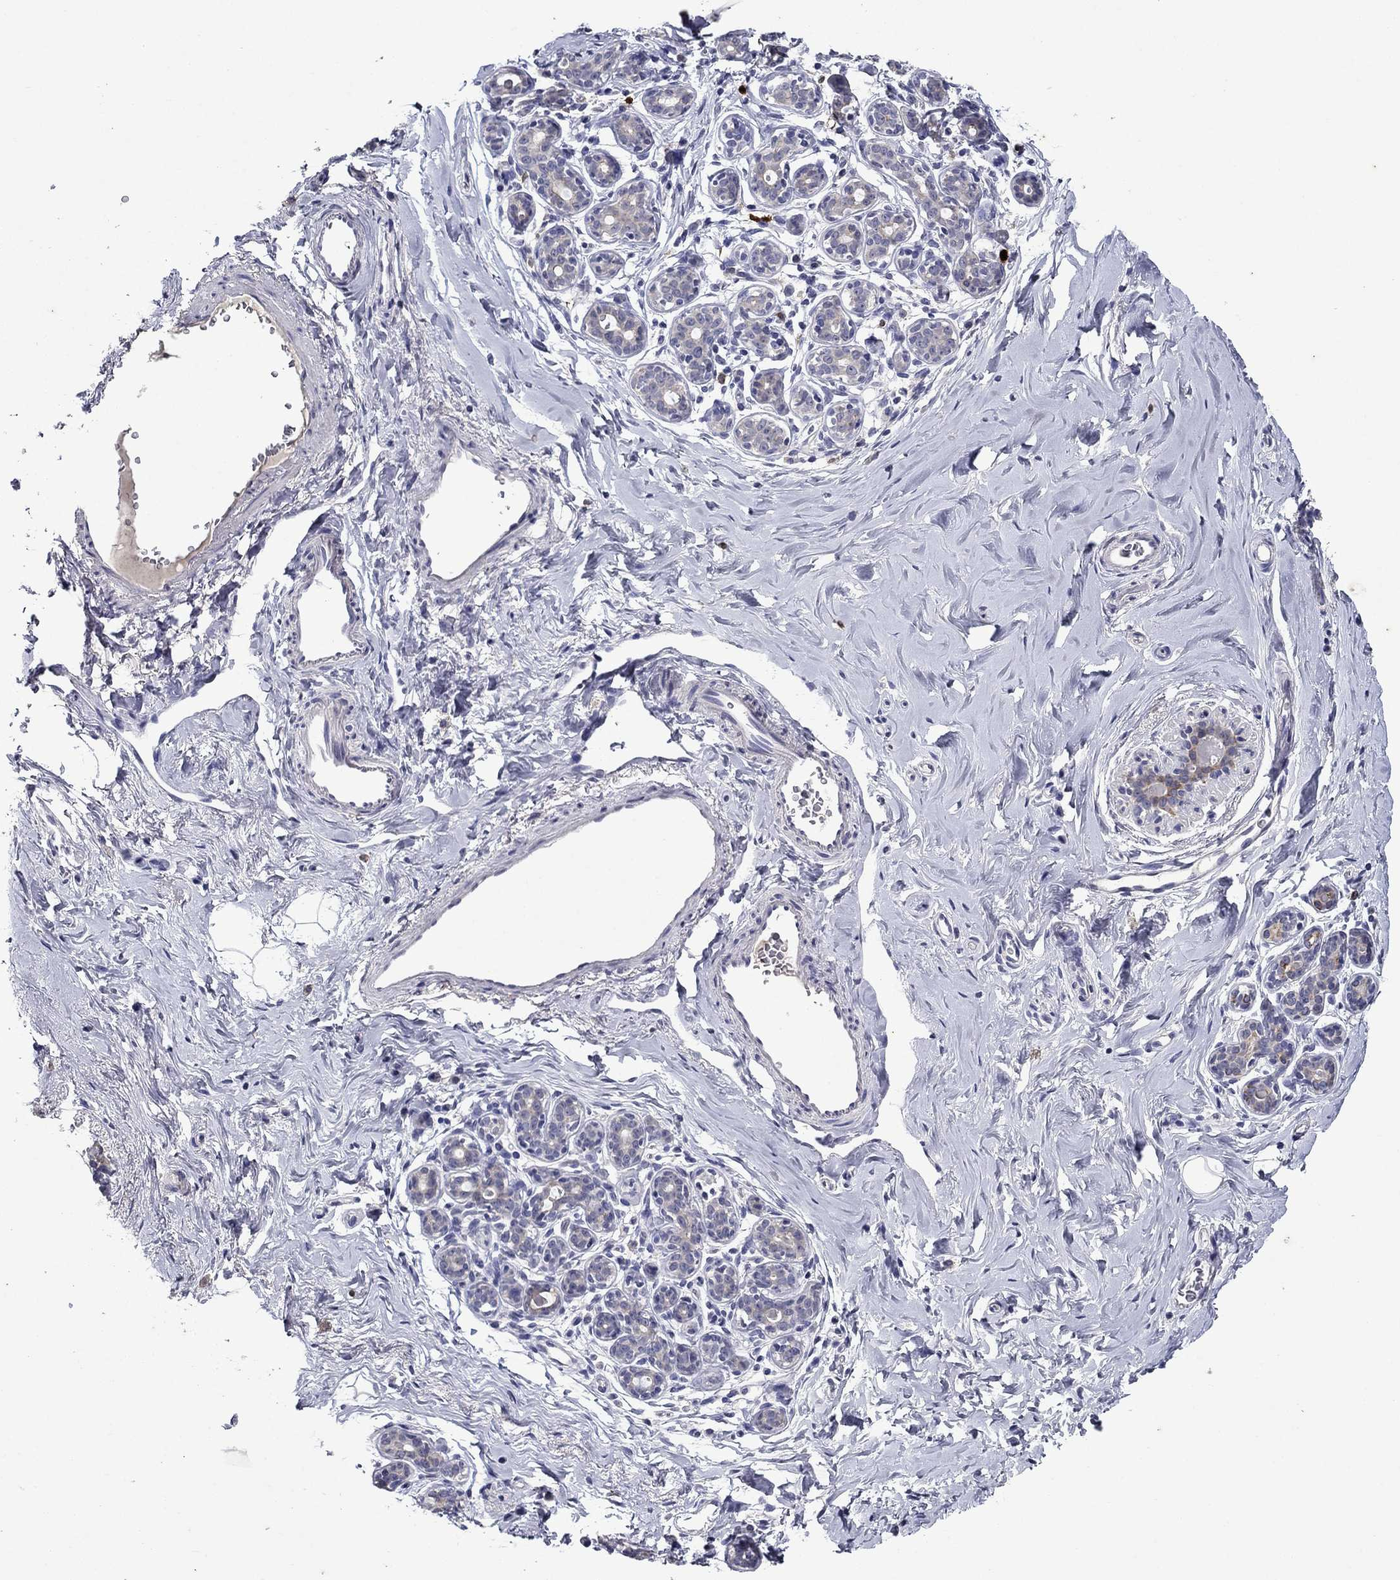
{"staining": {"intensity": "negative", "quantity": "none", "location": "none"}, "tissue": "breast", "cell_type": "Adipocytes", "image_type": "normal", "snomed": [{"axis": "morphology", "description": "Normal tissue, NOS"}, {"axis": "topography", "description": "Skin"}, {"axis": "topography", "description": "Breast"}], "caption": "Immunohistochemistry (IHC) of unremarkable breast displays no positivity in adipocytes. The staining is performed using DAB (3,3'-diaminobenzidine) brown chromogen with nuclei counter-stained in using hematoxylin.", "gene": "IRF5", "patient": {"sex": "female", "age": 43}}